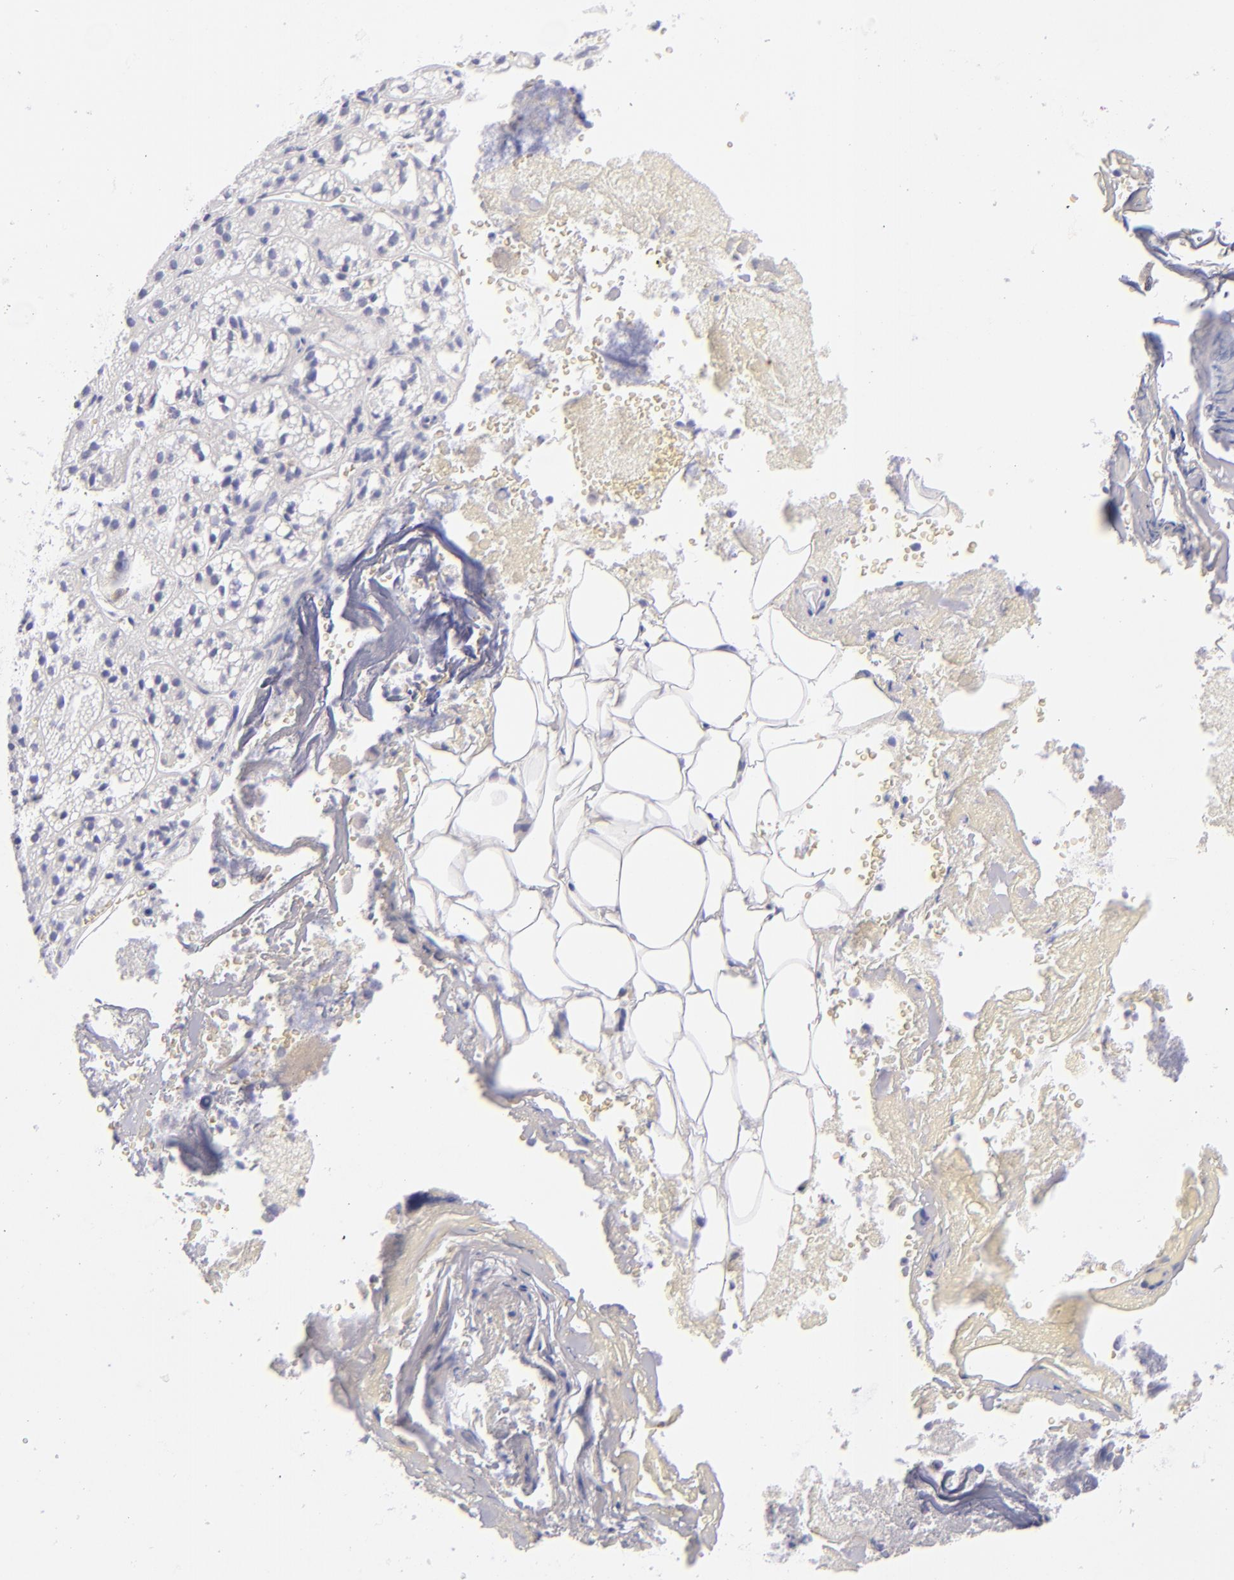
{"staining": {"intensity": "negative", "quantity": "none", "location": "none"}, "tissue": "adrenal gland", "cell_type": "Glandular cells", "image_type": "normal", "snomed": [{"axis": "morphology", "description": "Normal tissue, NOS"}, {"axis": "topography", "description": "Adrenal gland"}], "caption": "Immunohistochemistry micrograph of unremarkable adrenal gland: adrenal gland stained with DAB (3,3'-diaminobenzidine) displays no significant protein positivity in glandular cells. (DAB (3,3'-diaminobenzidine) immunohistochemistry with hematoxylin counter stain).", "gene": "CD69", "patient": {"sex": "female", "age": 71}}